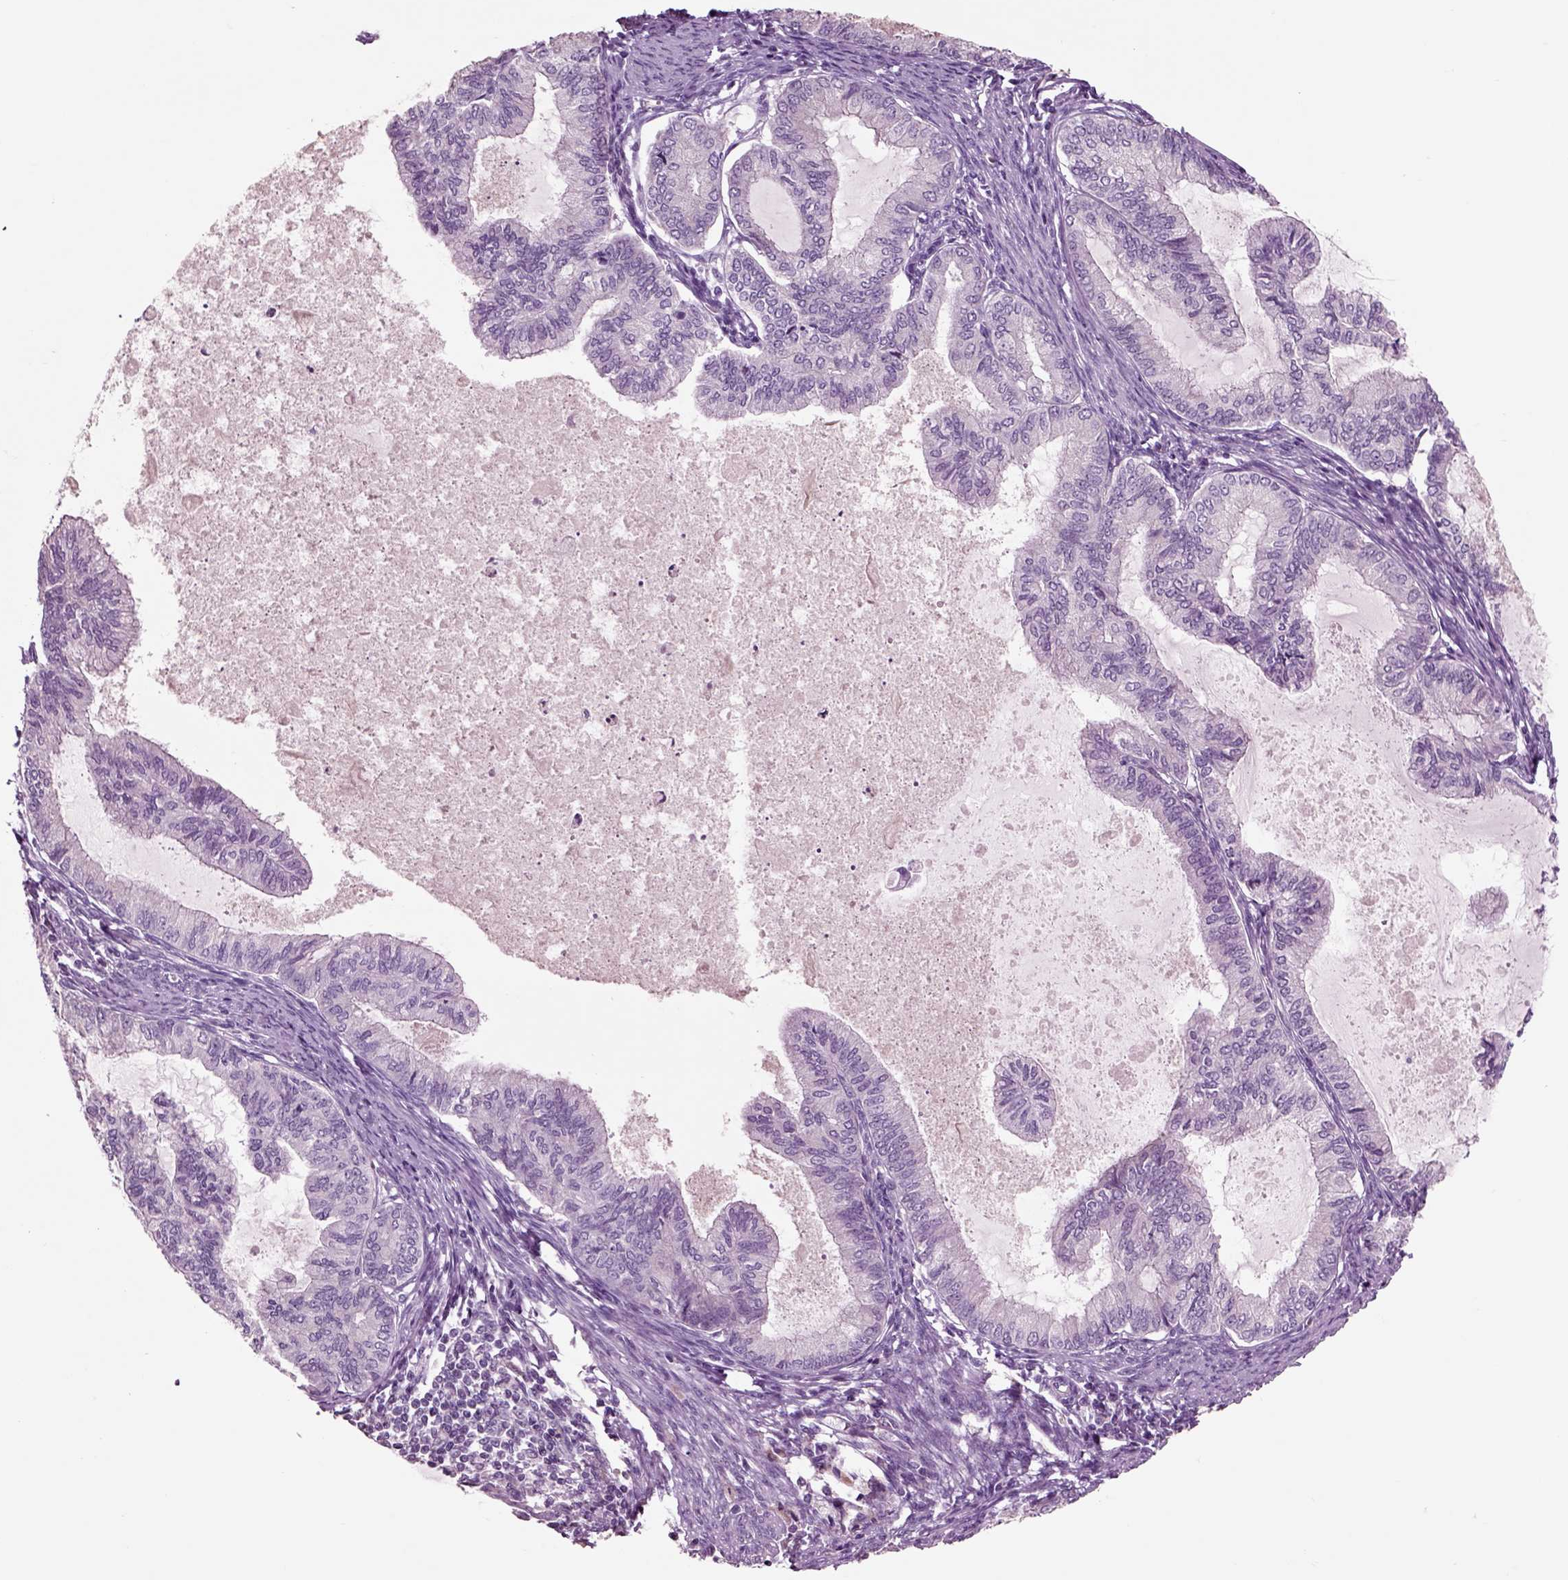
{"staining": {"intensity": "negative", "quantity": "none", "location": "none"}, "tissue": "endometrial cancer", "cell_type": "Tumor cells", "image_type": "cancer", "snomed": [{"axis": "morphology", "description": "Adenocarcinoma, NOS"}, {"axis": "topography", "description": "Endometrium"}], "caption": "Endometrial cancer (adenocarcinoma) stained for a protein using IHC shows no positivity tumor cells.", "gene": "CHGB", "patient": {"sex": "female", "age": 86}}